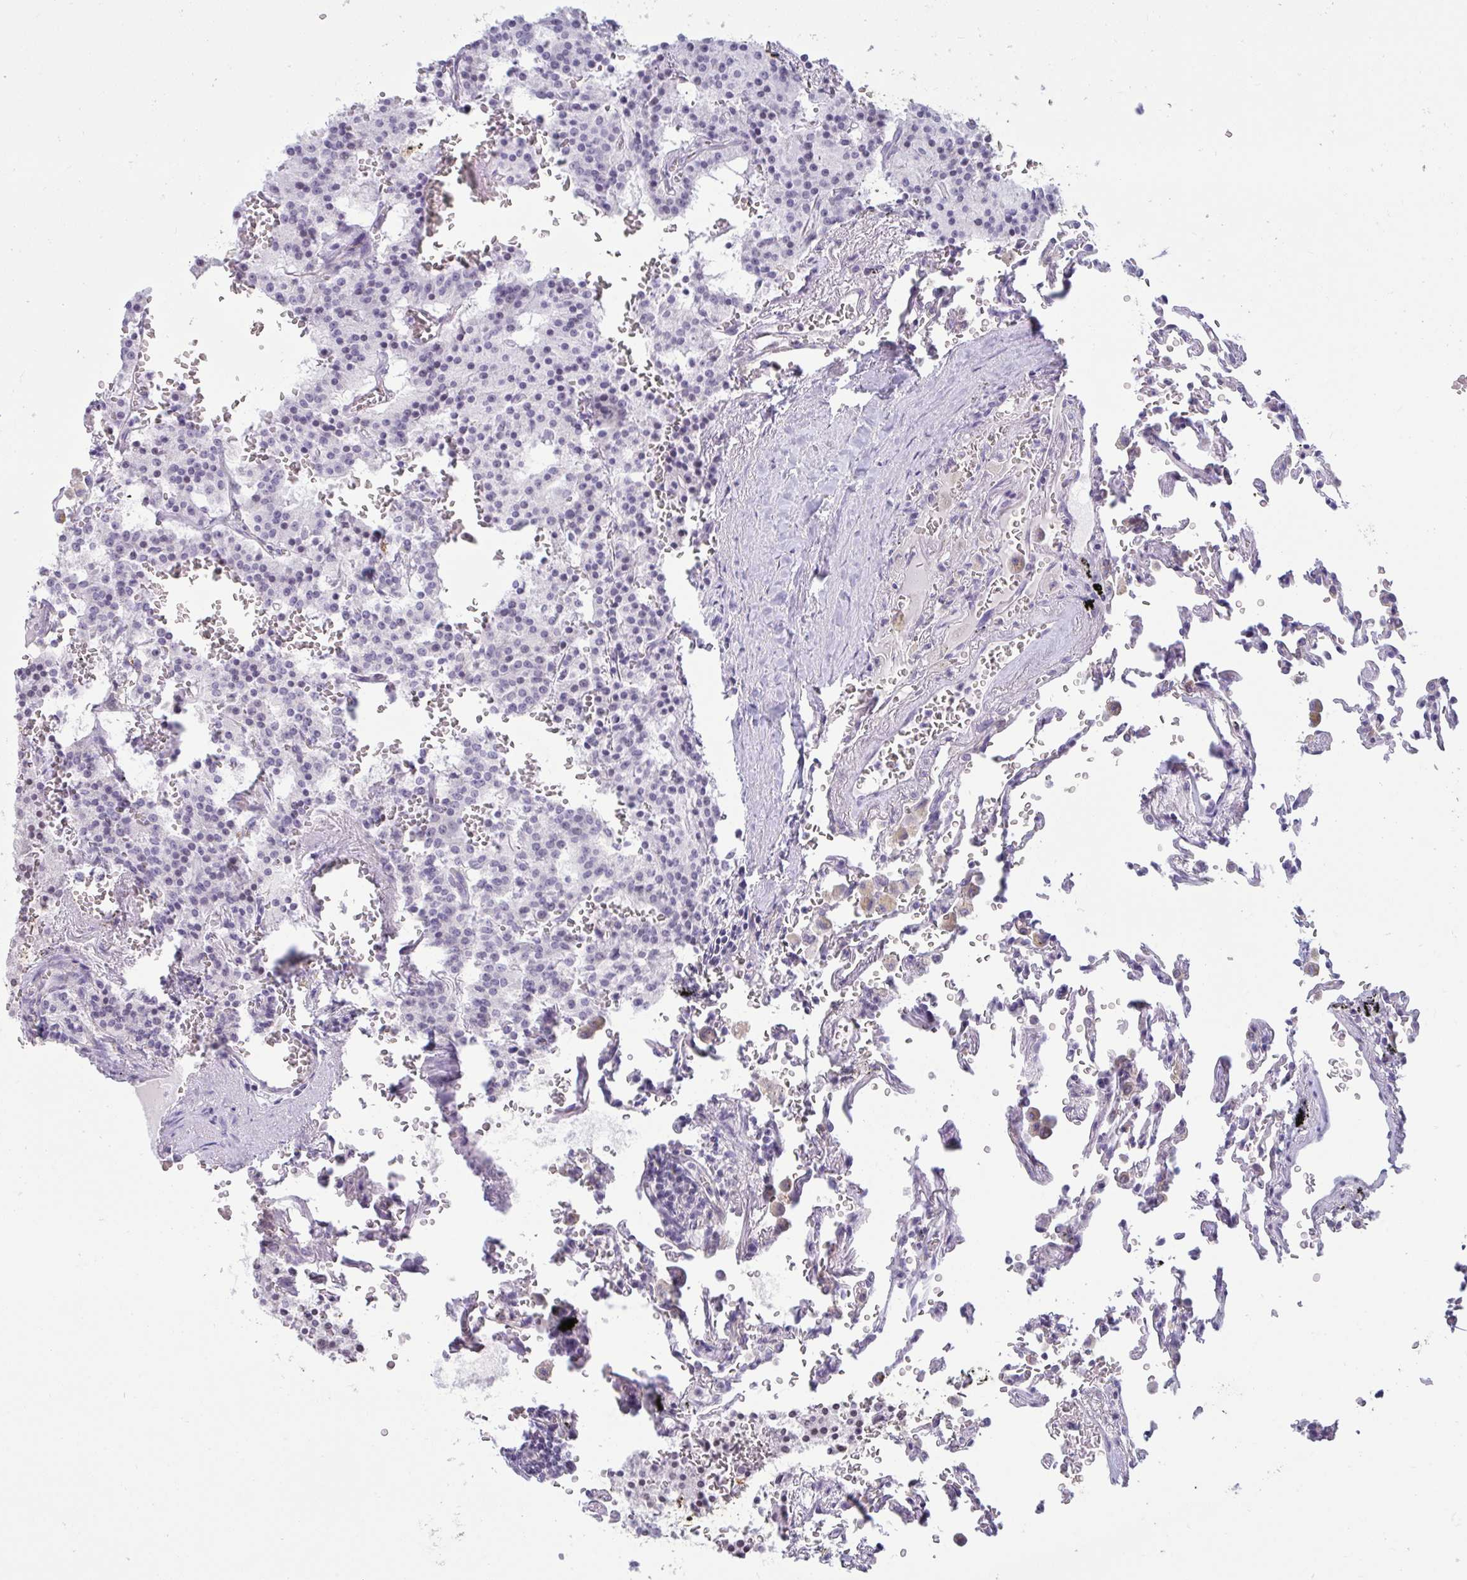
{"staining": {"intensity": "negative", "quantity": "none", "location": "none"}, "tissue": "carcinoid", "cell_type": "Tumor cells", "image_type": "cancer", "snomed": [{"axis": "morphology", "description": "Carcinoid, malignant, NOS"}, {"axis": "topography", "description": "Lung"}], "caption": "IHC micrograph of neoplastic tissue: human malignant carcinoid stained with DAB demonstrates no significant protein expression in tumor cells.", "gene": "TBC1D4", "patient": {"sex": "male", "age": 70}}